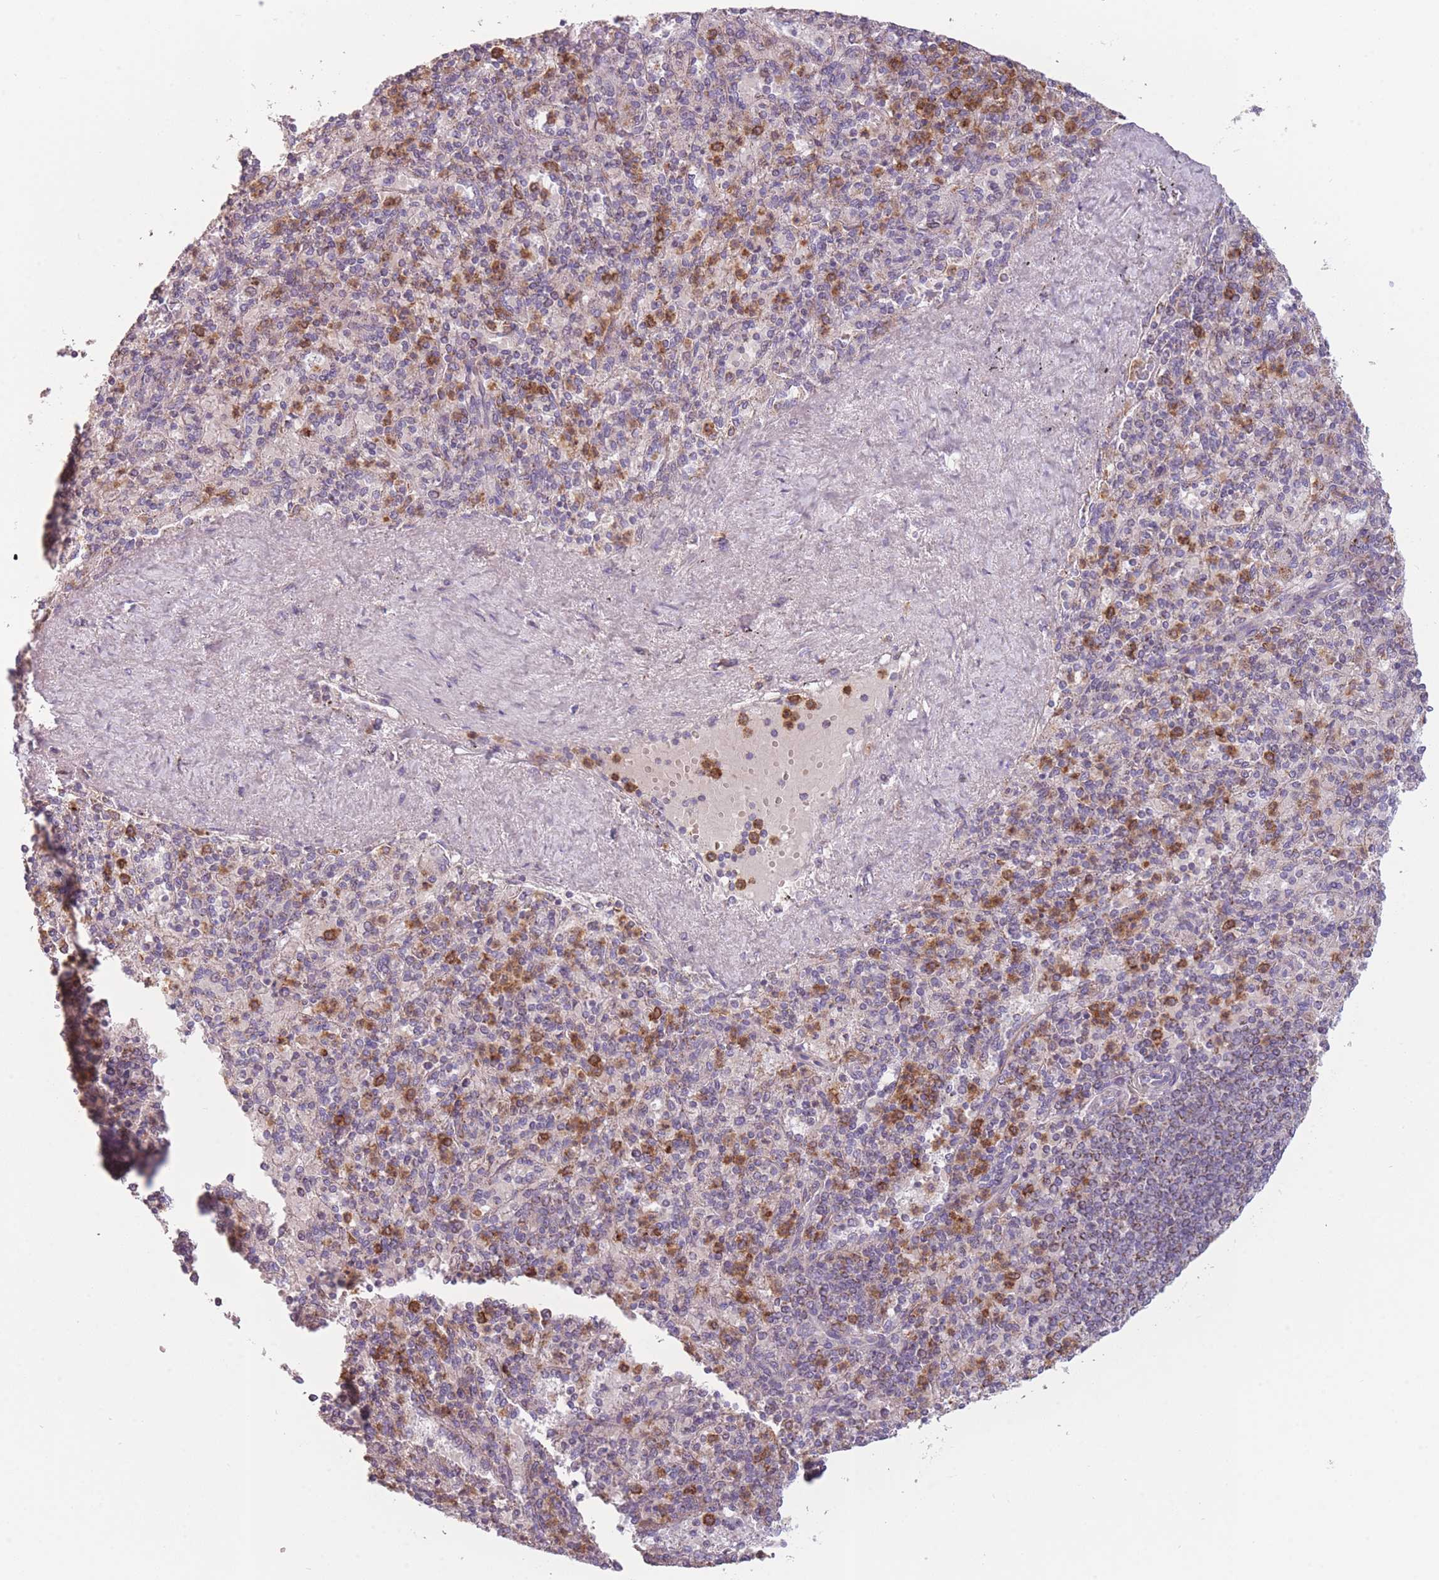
{"staining": {"intensity": "strong", "quantity": "25%-75%", "location": "cytoplasmic/membranous"}, "tissue": "spleen", "cell_type": "Cells in red pulp", "image_type": "normal", "snomed": [{"axis": "morphology", "description": "Normal tissue, NOS"}, {"axis": "topography", "description": "Spleen"}], "caption": "Immunohistochemical staining of benign human spleen reveals 25%-75% levels of strong cytoplasmic/membranous protein positivity in approximately 25%-75% of cells in red pulp. (Brightfield microscopy of DAB IHC at high magnification).", "gene": "PRAM1", "patient": {"sex": "male", "age": 82}}